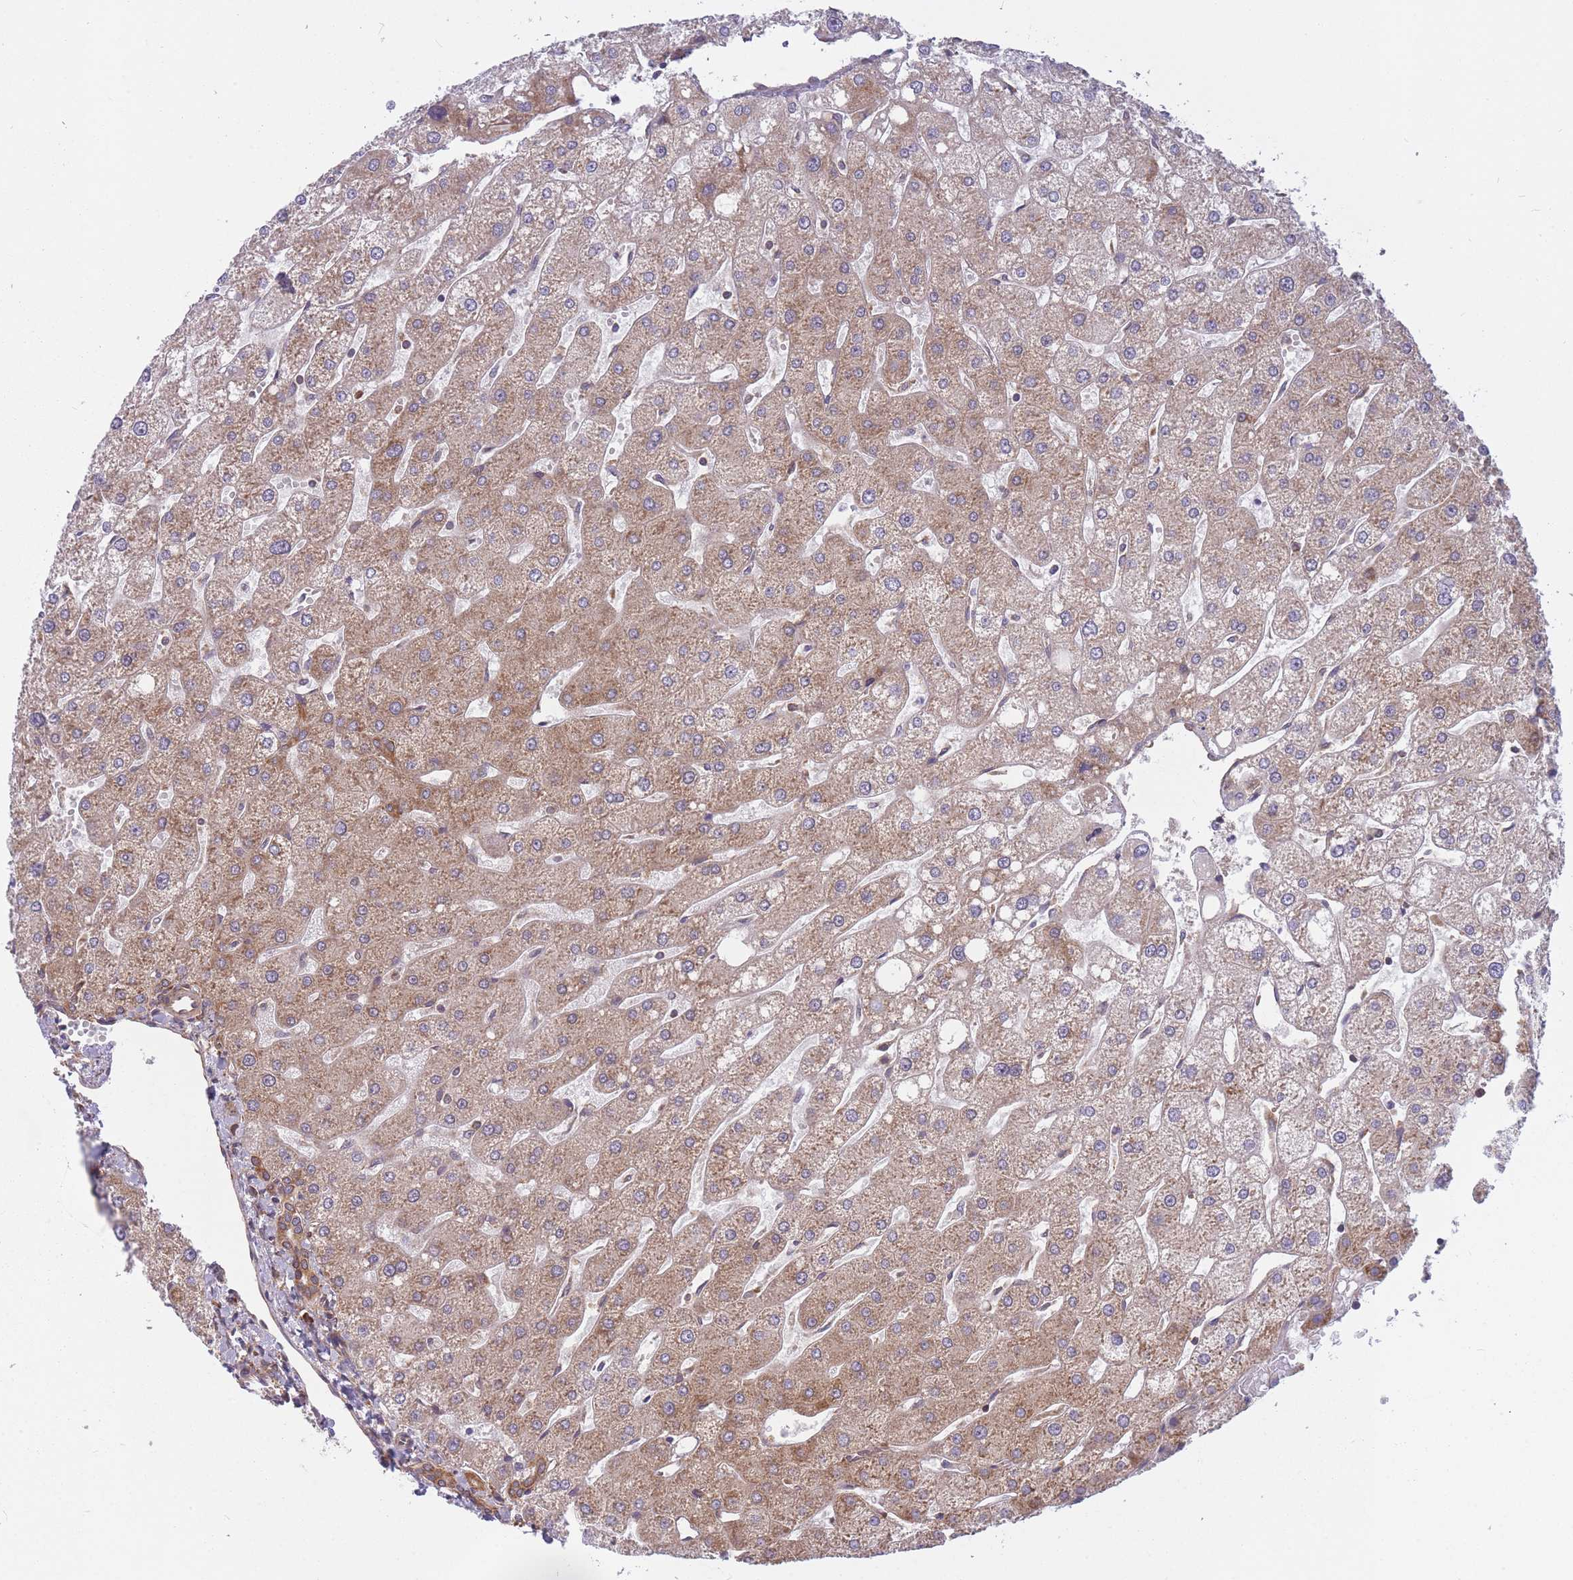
{"staining": {"intensity": "moderate", "quantity": ">75%", "location": "cytoplasmic/membranous"}, "tissue": "liver", "cell_type": "Cholangiocytes", "image_type": "normal", "snomed": [{"axis": "morphology", "description": "Normal tissue, NOS"}, {"axis": "topography", "description": "Liver"}], "caption": "Protein analysis of normal liver exhibits moderate cytoplasmic/membranous staining in about >75% of cholangiocytes. (brown staining indicates protein expression, while blue staining denotes nuclei).", "gene": "CCDC124", "patient": {"sex": "male", "age": 67}}